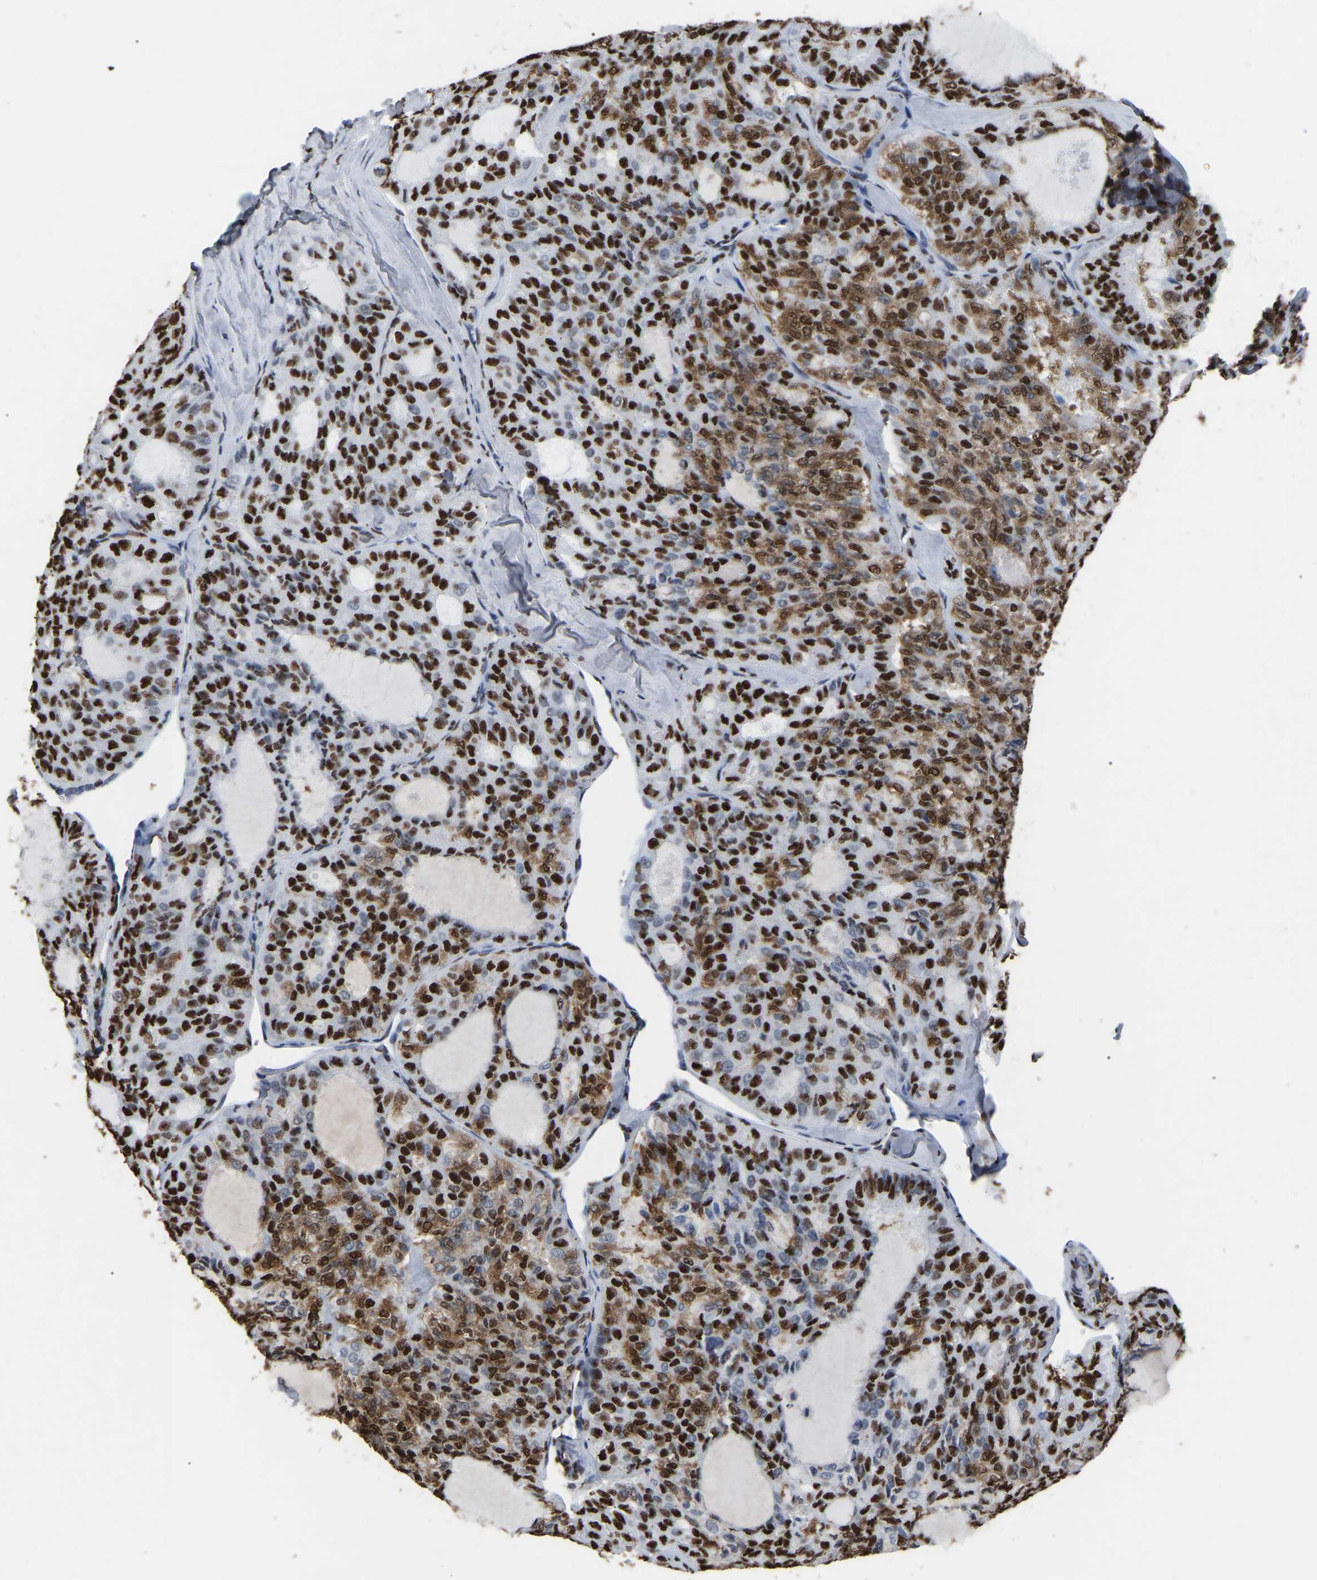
{"staining": {"intensity": "strong", "quantity": ">75%", "location": "cytoplasmic/membranous,nuclear"}, "tissue": "thyroid cancer", "cell_type": "Tumor cells", "image_type": "cancer", "snomed": [{"axis": "morphology", "description": "Follicular adenoma carcinoma, NOS"}, {"axis": "topography", "description": "Thyroid gland"}], "caption": "Immunohistochemical staining of human thyroid cancer exhibits high levels of strong cytoplasmic/membranous and nuclear protein expression in about >75% of tumor cells.", "gene": "RBL2", "patient": {"sex": "male", "age": 75}}